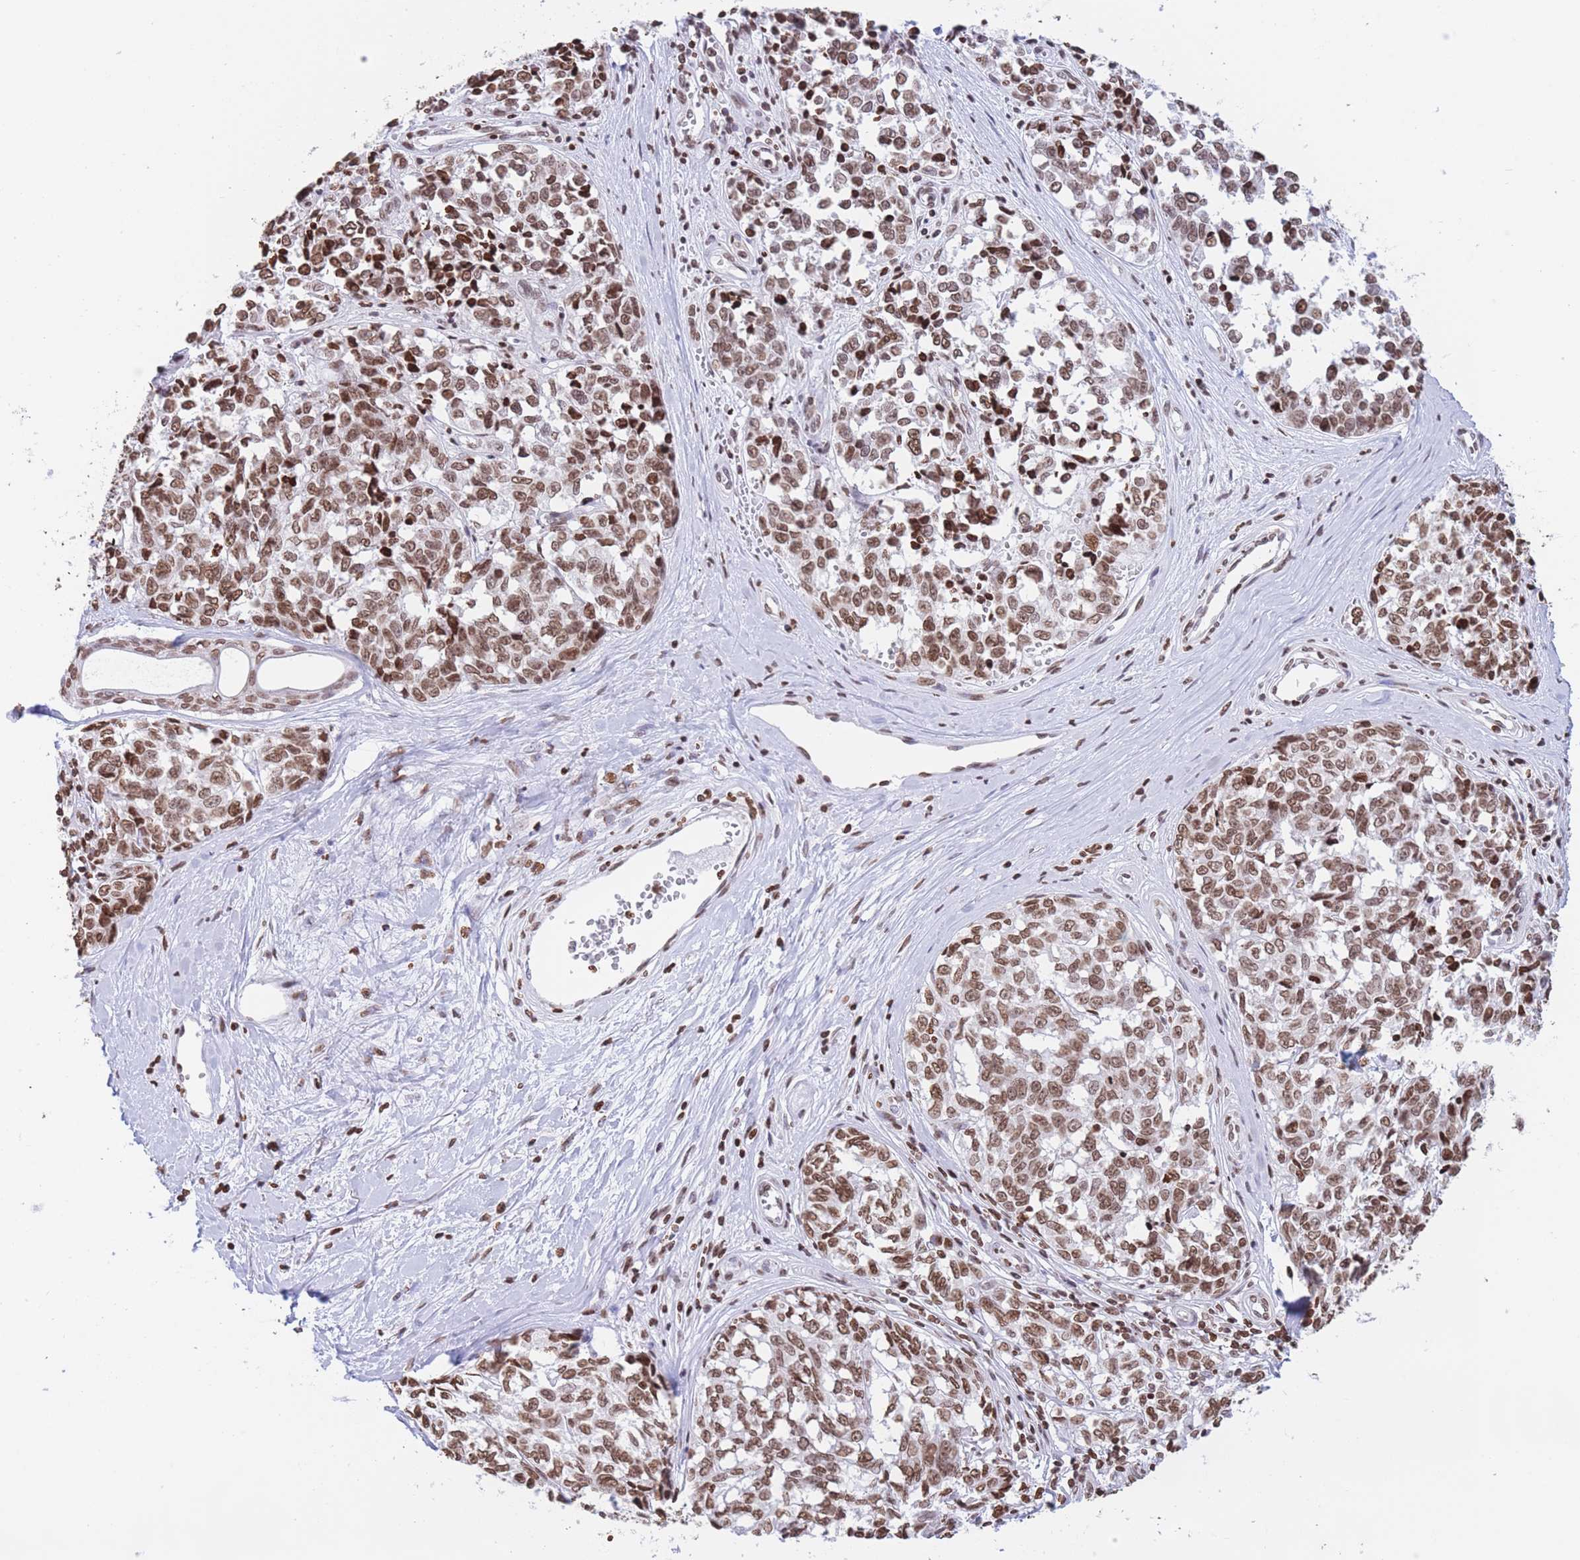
{"staining": {"intensity": "moderate", "quantity": ">75%", "location": "nuclear"}, "tissue": "melanoma", "cell_type": "Tumor cells", "image_type": "cancer", "snomed": [{"axis": "morphology", "description": "Normal tissue, NOS"}, {"axis": "morphology", "description": "Malignant melanoma, NOS"}, {"axis": "topography", "description": "Skin"}], "caption": "Protein staining by immunohistochemistry shows moderate nuclear staining in about >75% of tumor cells in melanoma. (Brightfield microscopy of DAB IHC at high magnification).", "gene": "H2BC11", "patient": {"sex": "female", "age": 64}}